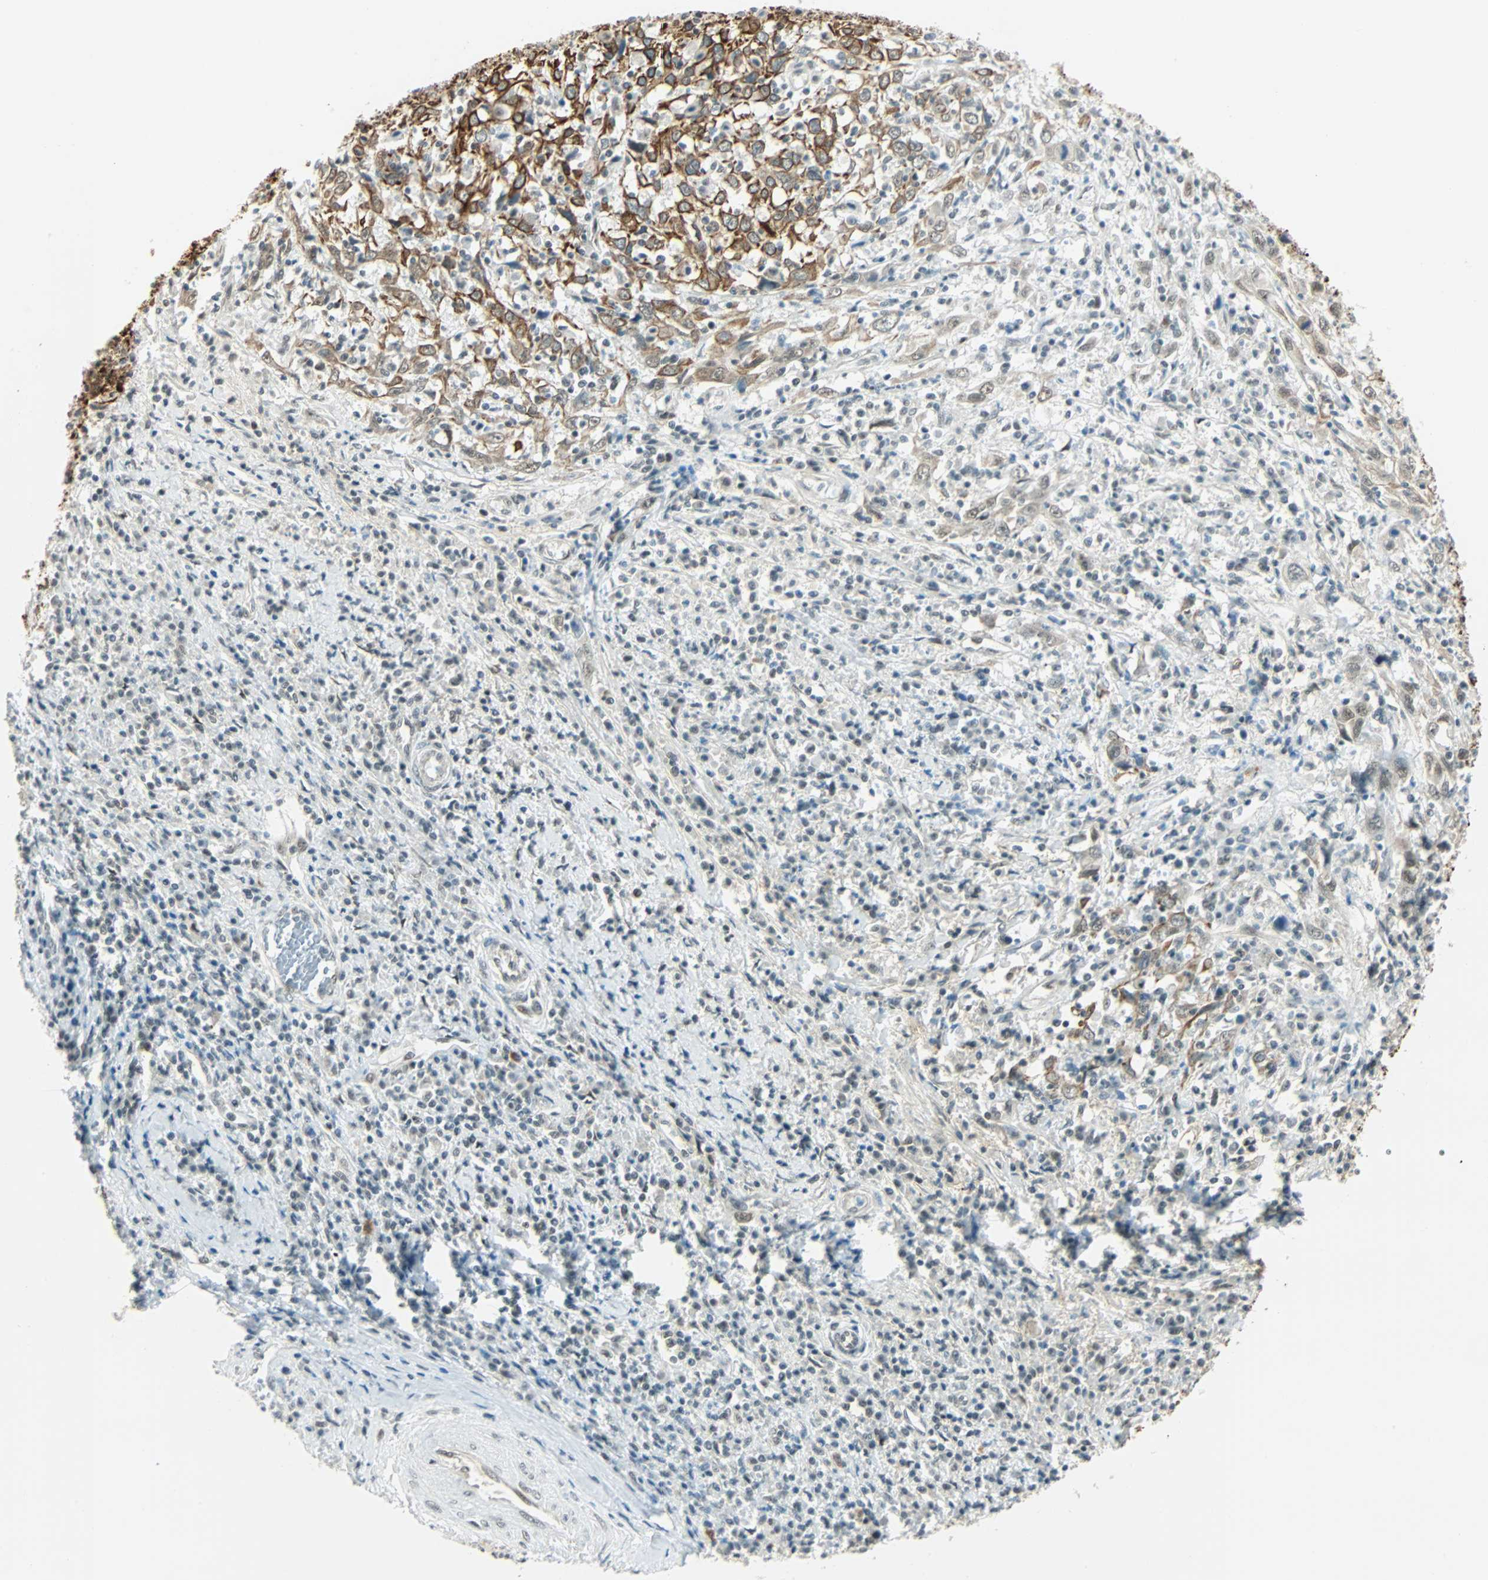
{"staining": {"intensity": "strong", "quantity": ">75%", "location": "cytoplasmic/membranous"}, "tissue": "cervical cancer", "cell_type": "Tumor cells", "image_type": "cancer", "snomed": [{"axis": "morphology", "description": "Squamous cell carcinoma, NOS"}, {"axis": "topography", "description": "Cervix"}], "caption": "Squamous cell carcinoma (cervical) stained with immunohistochemistry (IHC) demonstrates strong cytoplasmic/membranous staining in approximately >75% of tumor cells.", "gene": "NELFE", "patient": {"sex": "female", "age": 46}}